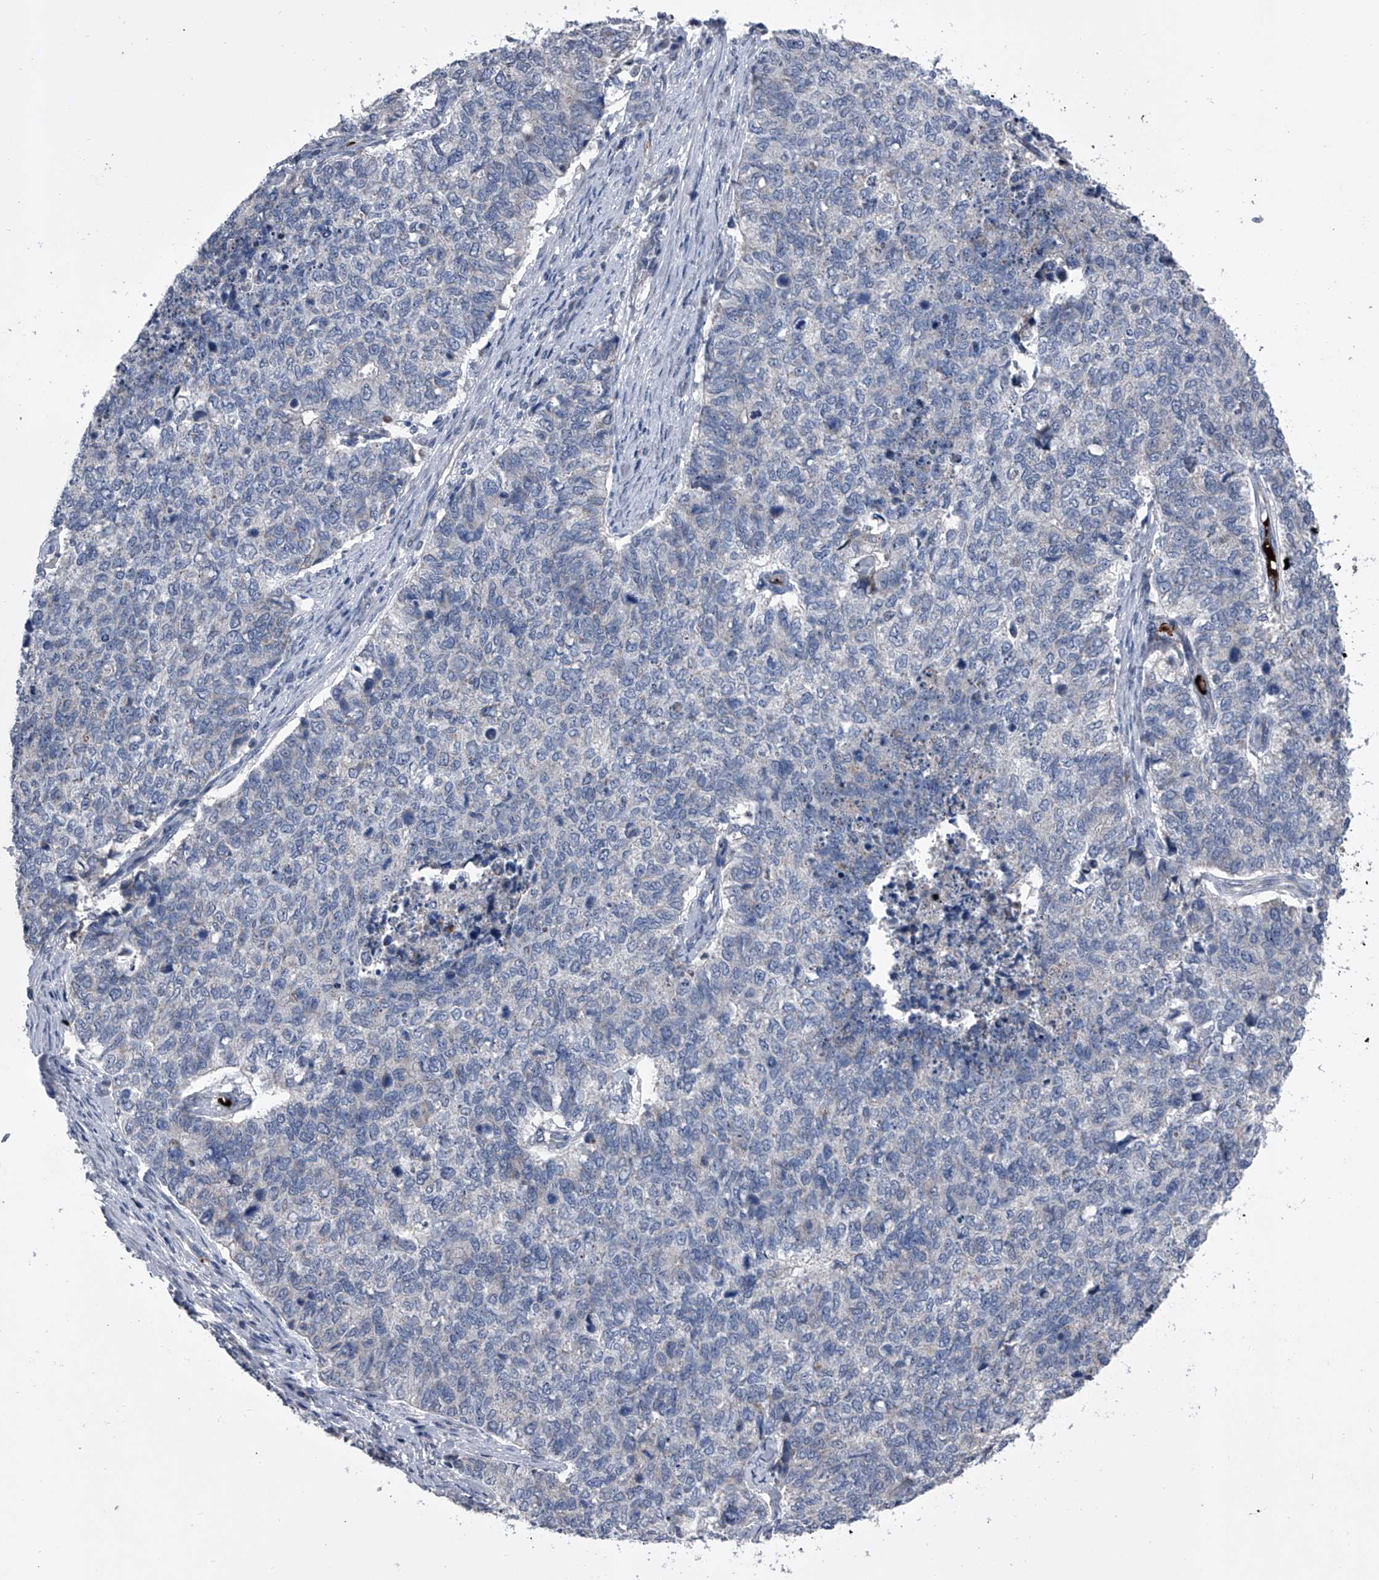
{"staining": {"intensity": "negative", "quantity": "none", "location": "none"}, "tissue": "cervical cancer", "cell_type": "Tumor cells", "image_type": "cancer", "snomed": [{"axis": "morphology", "description": "Squamous cell carcinoma, NOS"}, {"axis": "topography", "description": "Cervix"}], "caption": "Immunohistochemical staining of cervical cancer displays no significant expression in tumor cells.", "gene": "CEP85L", "patient": {"sex": "female", "age": 63}}